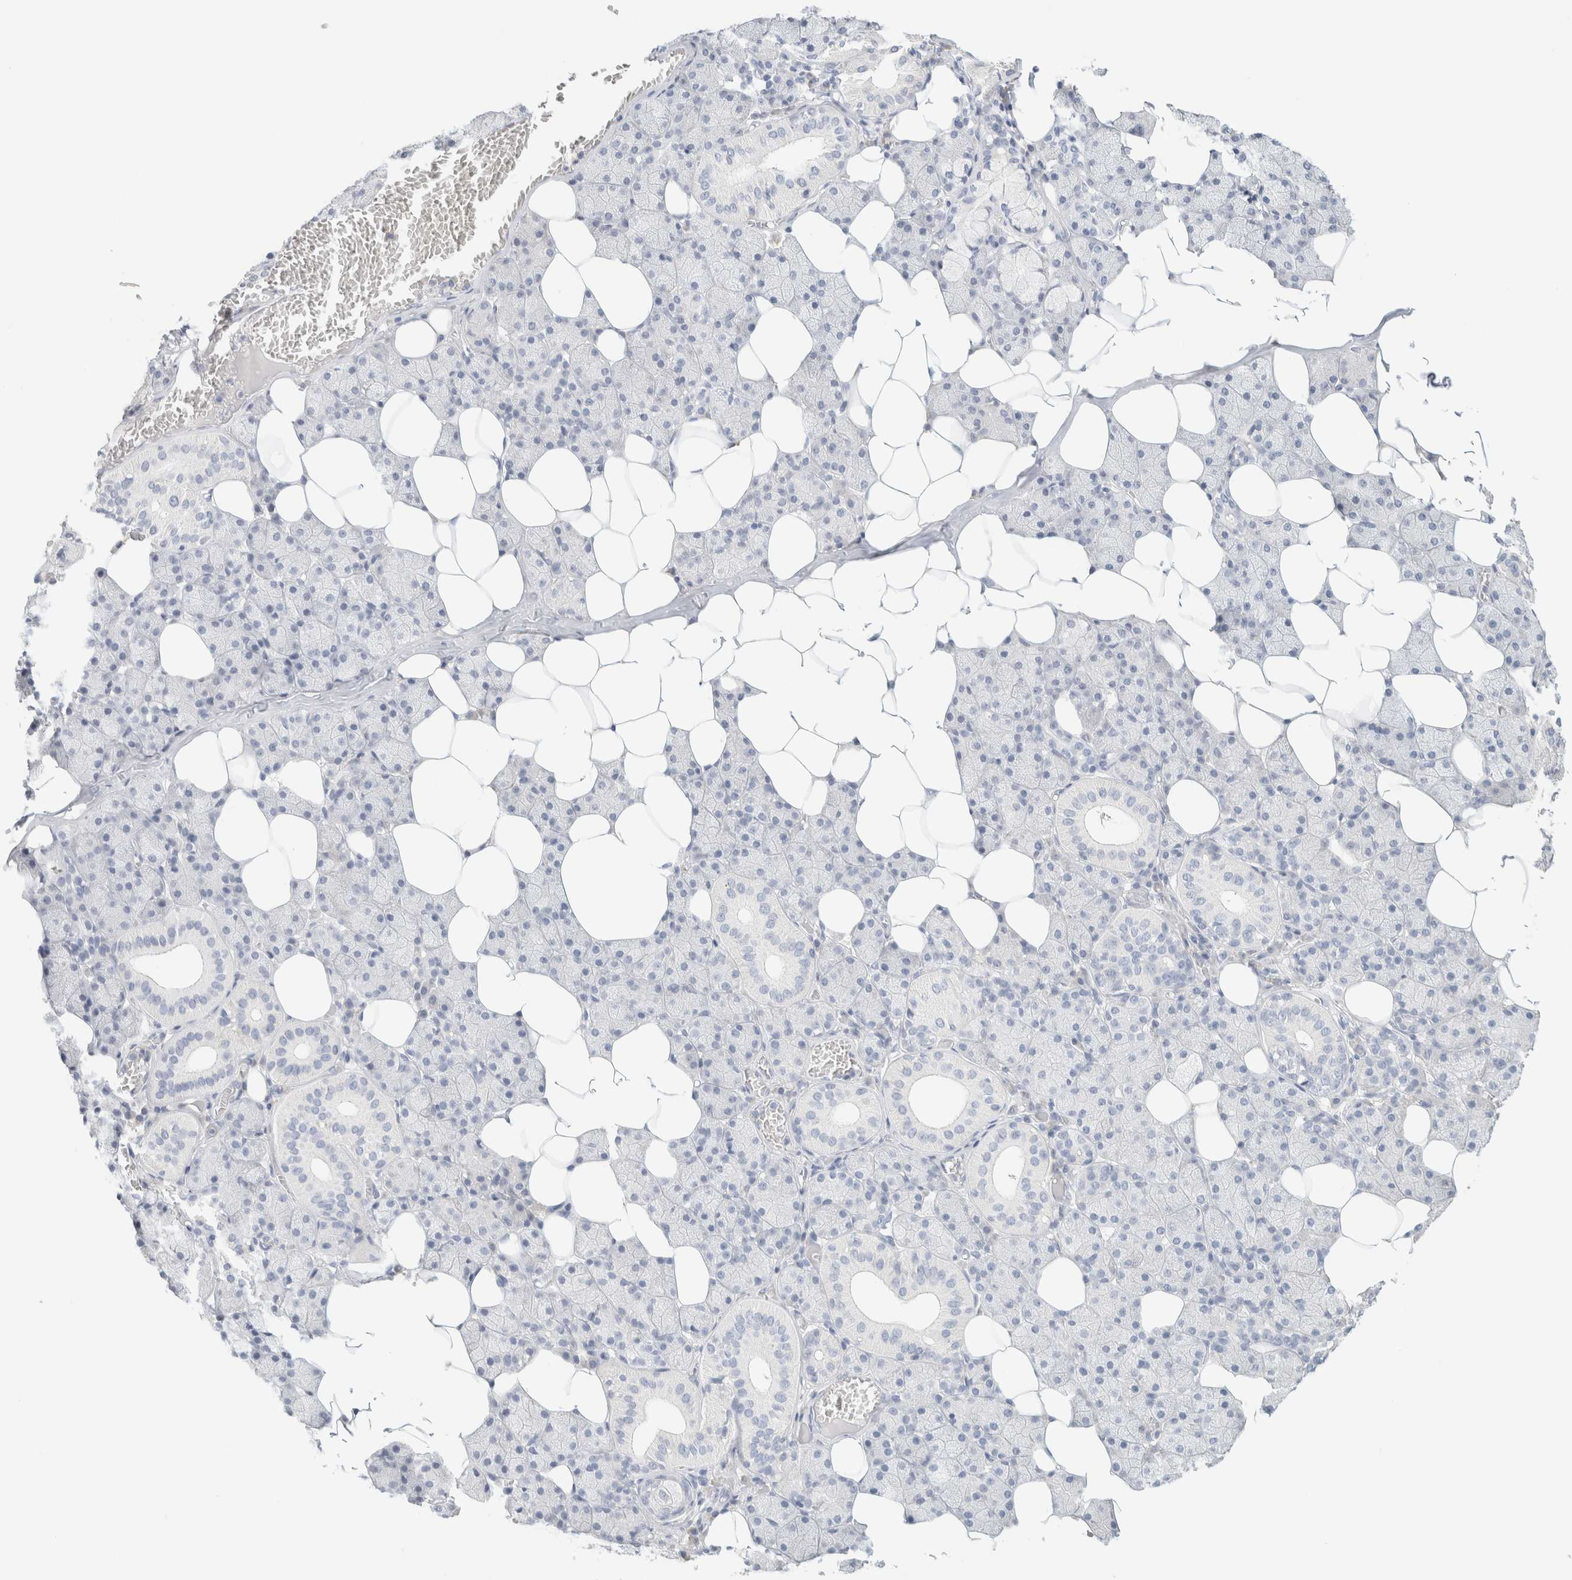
{"staining": {"intensity": "negative", "quantity": "none", "location": "none"}, "tissue": "salivary gland", "cell_type": "Glandular cells", "image_type": "normal", "snomed": [{"axis": "morphology", "description": "Normal tissue, NOS"}, {"axis": "topography", "description": "Salivary gland"}], "caption": "High power microscopy micrograph of an immunohistochemistry photomicrograph of unremarkable salivary gland, revealing no significant positivity in glandular cells.", "gene": "NEFM", "patient": {"sex": "female", "age": 33}}